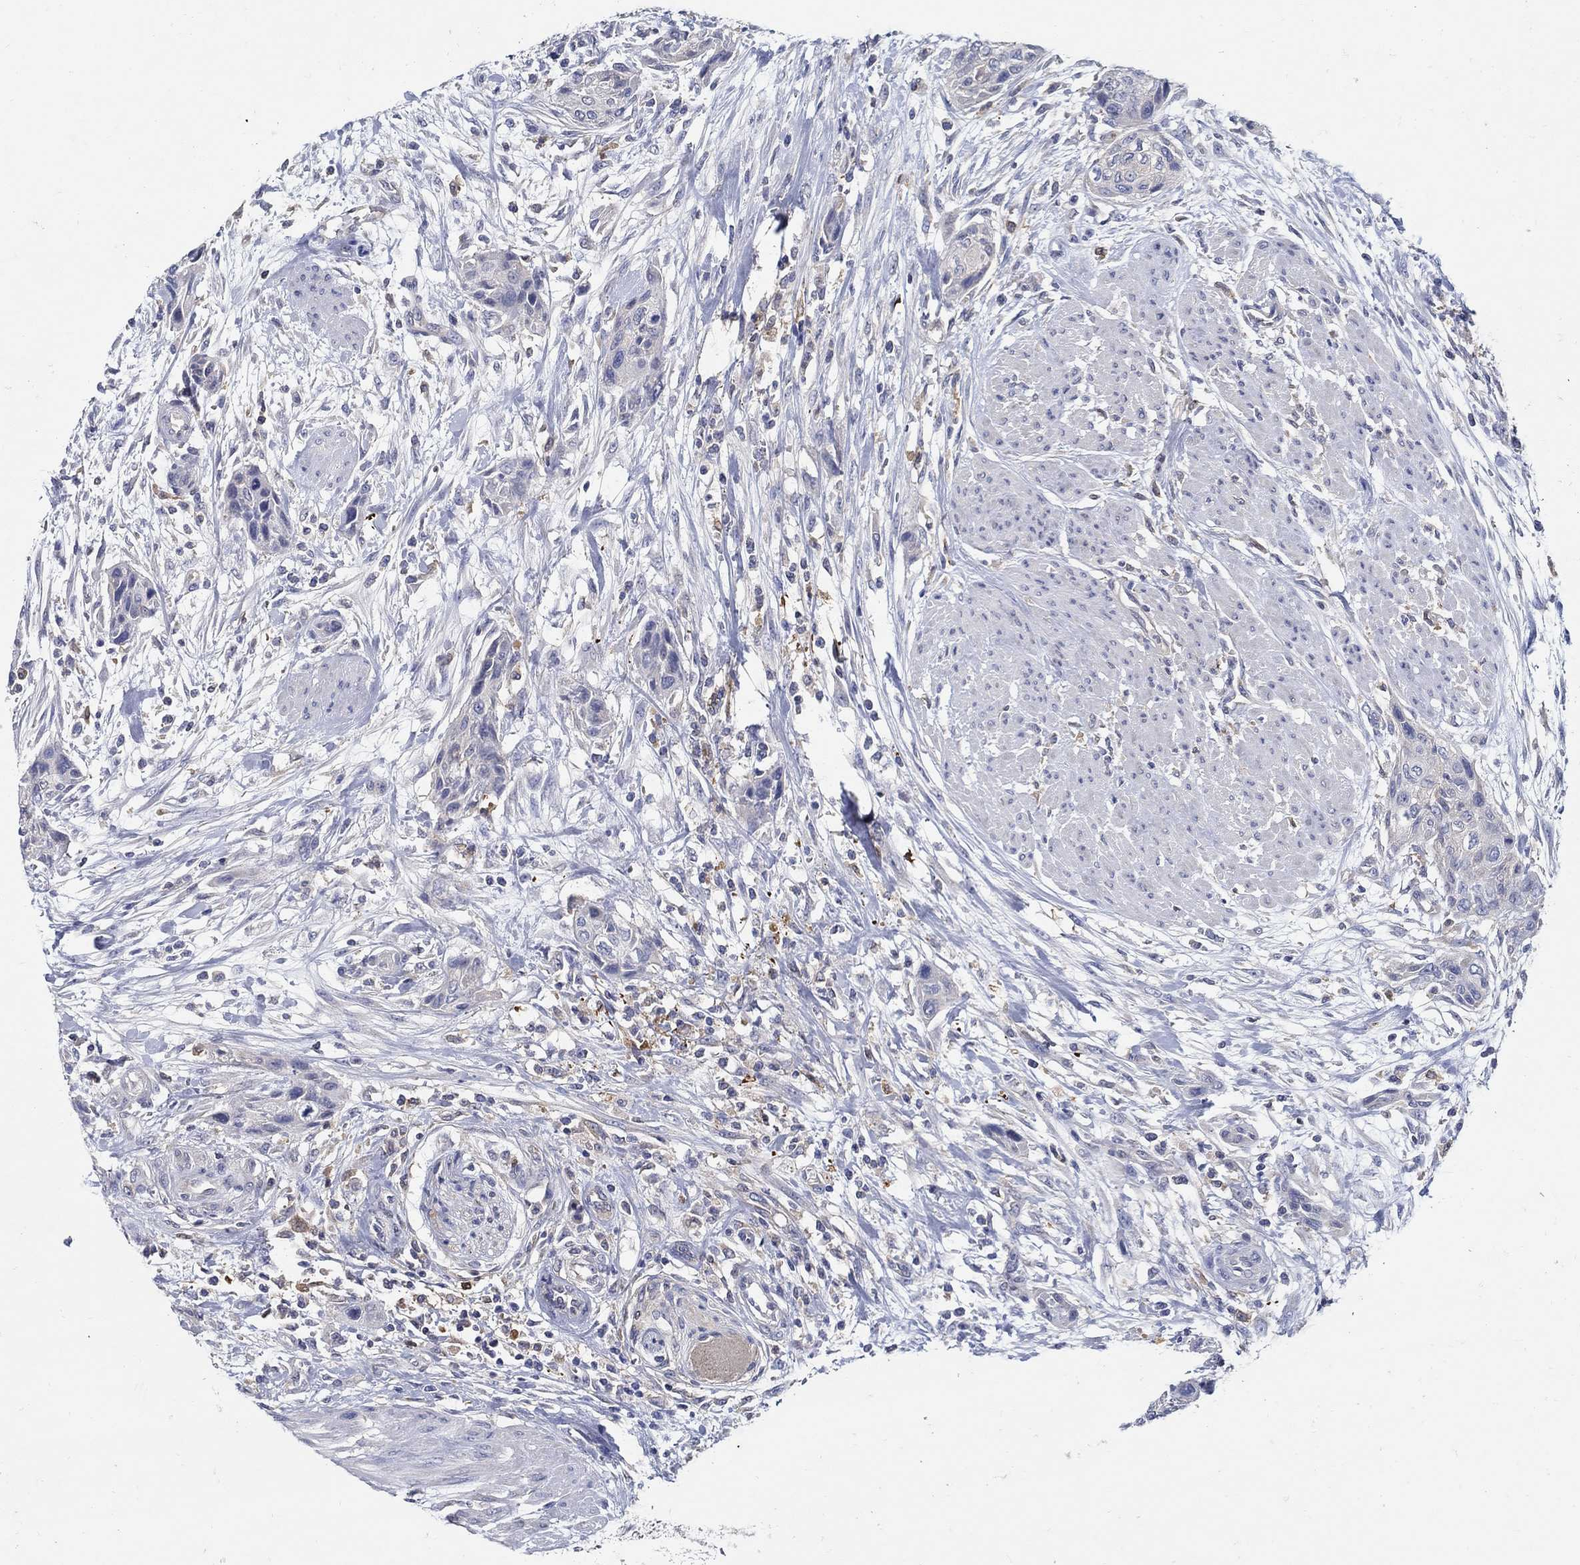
{"staining": {"intensity": "negative", "quantity": "none", "location": "none"}, "tissue": "urothelial cancer", "cell_type": "Tumor cells", "image_type": "cancer", "snomed": [{"axis": "morphology", "description": "Urothelial carcinoma, High grade"}, {"axis": "topography", "description": "Urinary bladder"}], "caption": "Tumor cells show no significant positivity in high-grade urothelial carcinoma. (Brightfield microscopy of DAB (3,3'-diaminobenzidine) IHC at high magnification).", "gene": "MTHFR", "patient": {"sex": "male", "age": 35}}